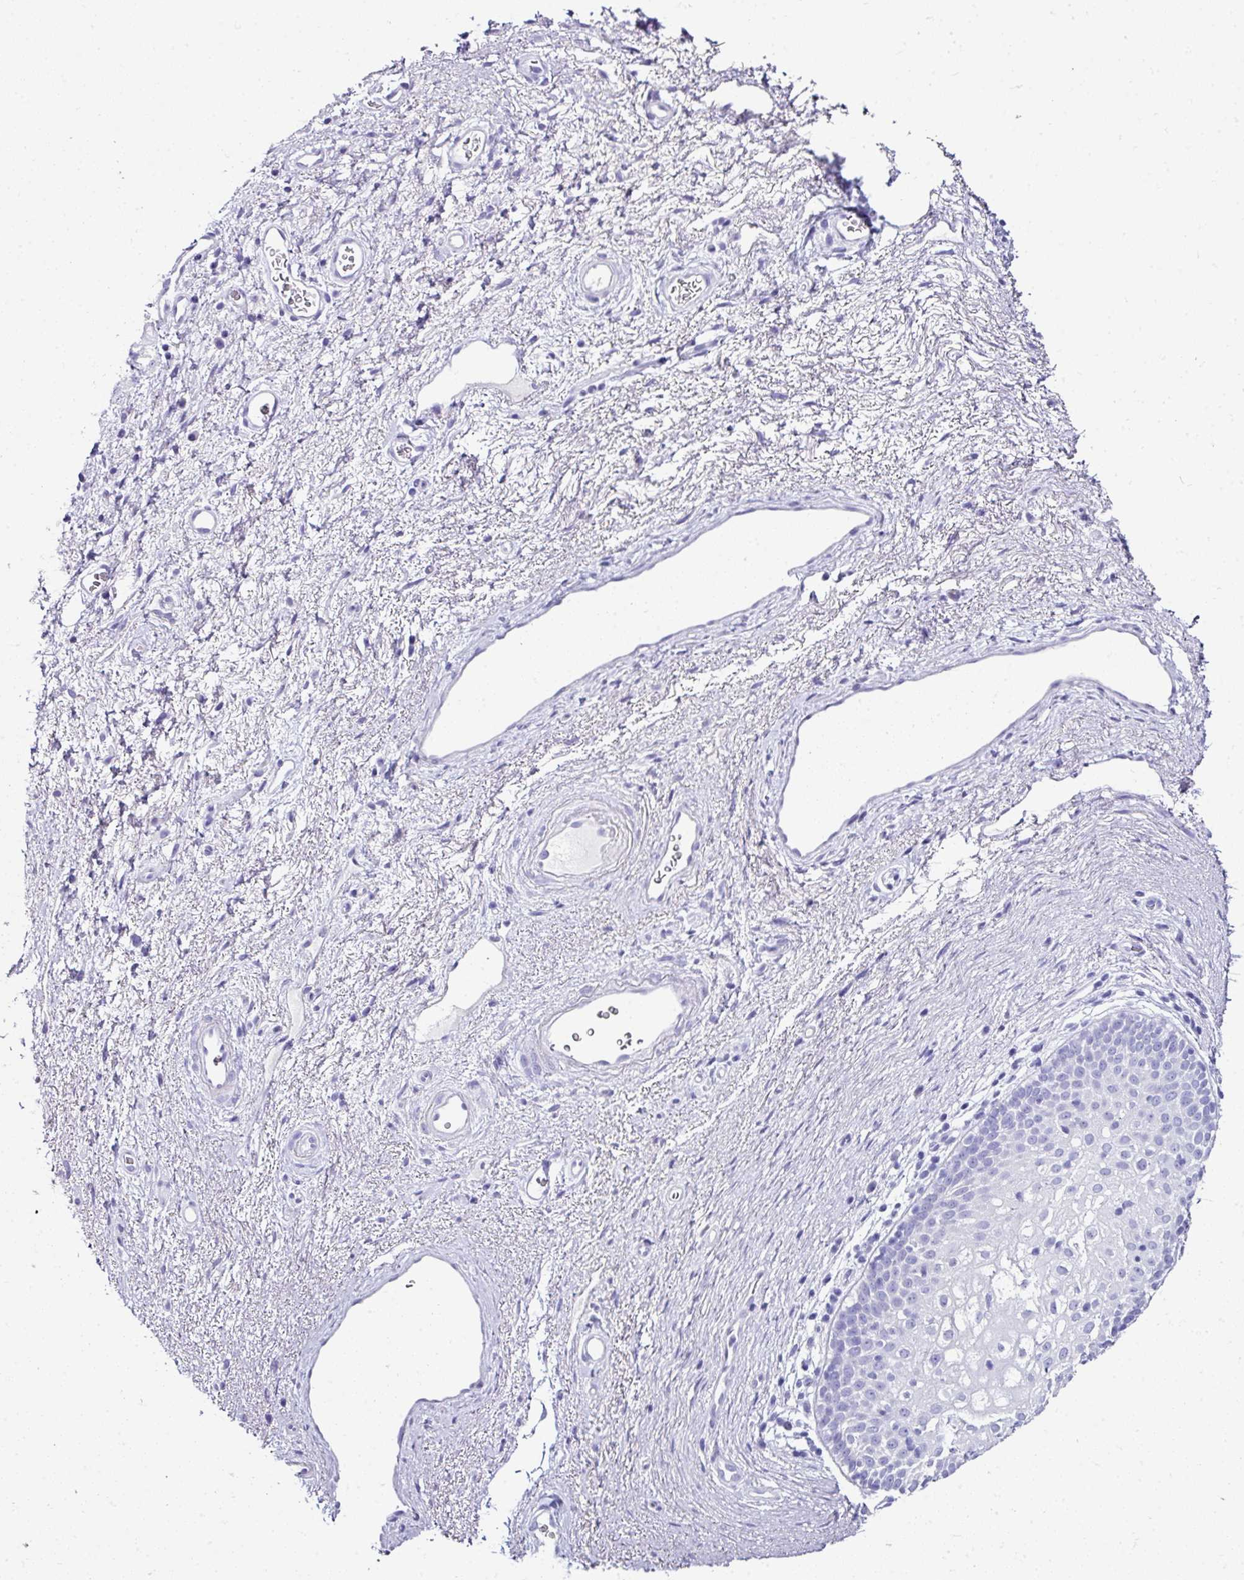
{"staining": {"intensity": "negative", "quantity": "none", "location": "none"}, "tissue": "vagina", "cell_type": "Squamous epithelial cells", "image_type": "normal", "snomed": [{"axis": "morphology", "description": "Normal tissue, NOS"}, {"axis": "topography", "description": "Vagina"}], "caption": "This photomicrograph is of unremarkable vagina stained with immunohistochemistry (IHC) to label a protein in brown with the nuclei are counter-stained blue. There is no expression in squamous epithelial cells.", "gene": "NAPSA", "patient": {"sex": "female", "age": 47}}